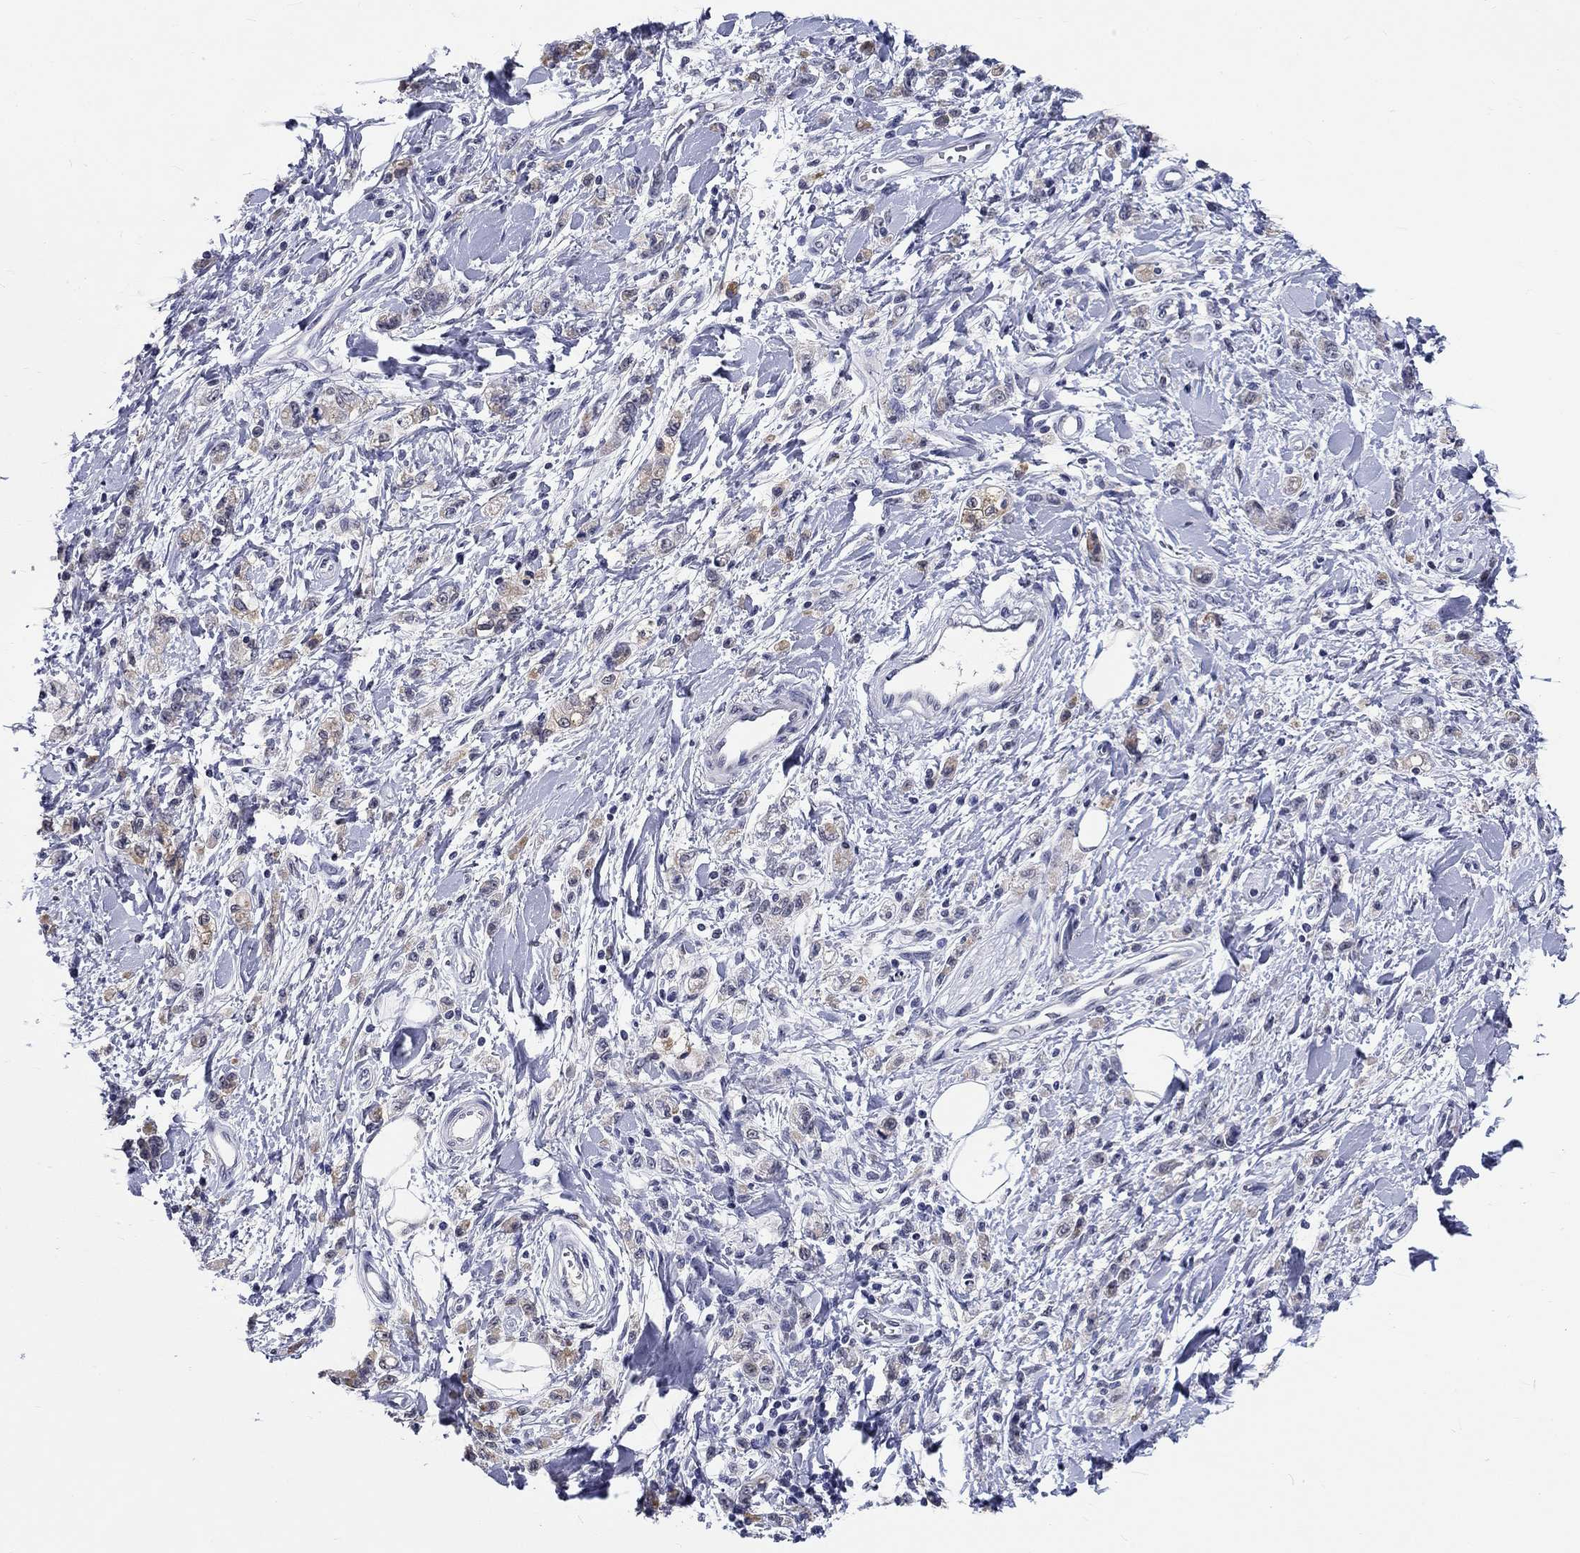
{"staining": {"intensity": "moderate", "quantity": "<25%", "location": "cytoplasmic/membranous"}, "tissue": "stomach cancer", "cell_type": "Tumor cells", "image_type": "cancer", "snomed": [{"axis": "morphology", "description": "Adenocarcinoma, NOS"}, {"axis": "topography", "description": "Stomach"}], "caption": "Human stomach cancer (adenocarcinoma) stained for a protein (brown) shows moderate cytoplasmic/membranous positive expression in approximately <25% of tumor cells.", "gene": "GRIN1", "patient": {"sex": "male", "age": 77}}